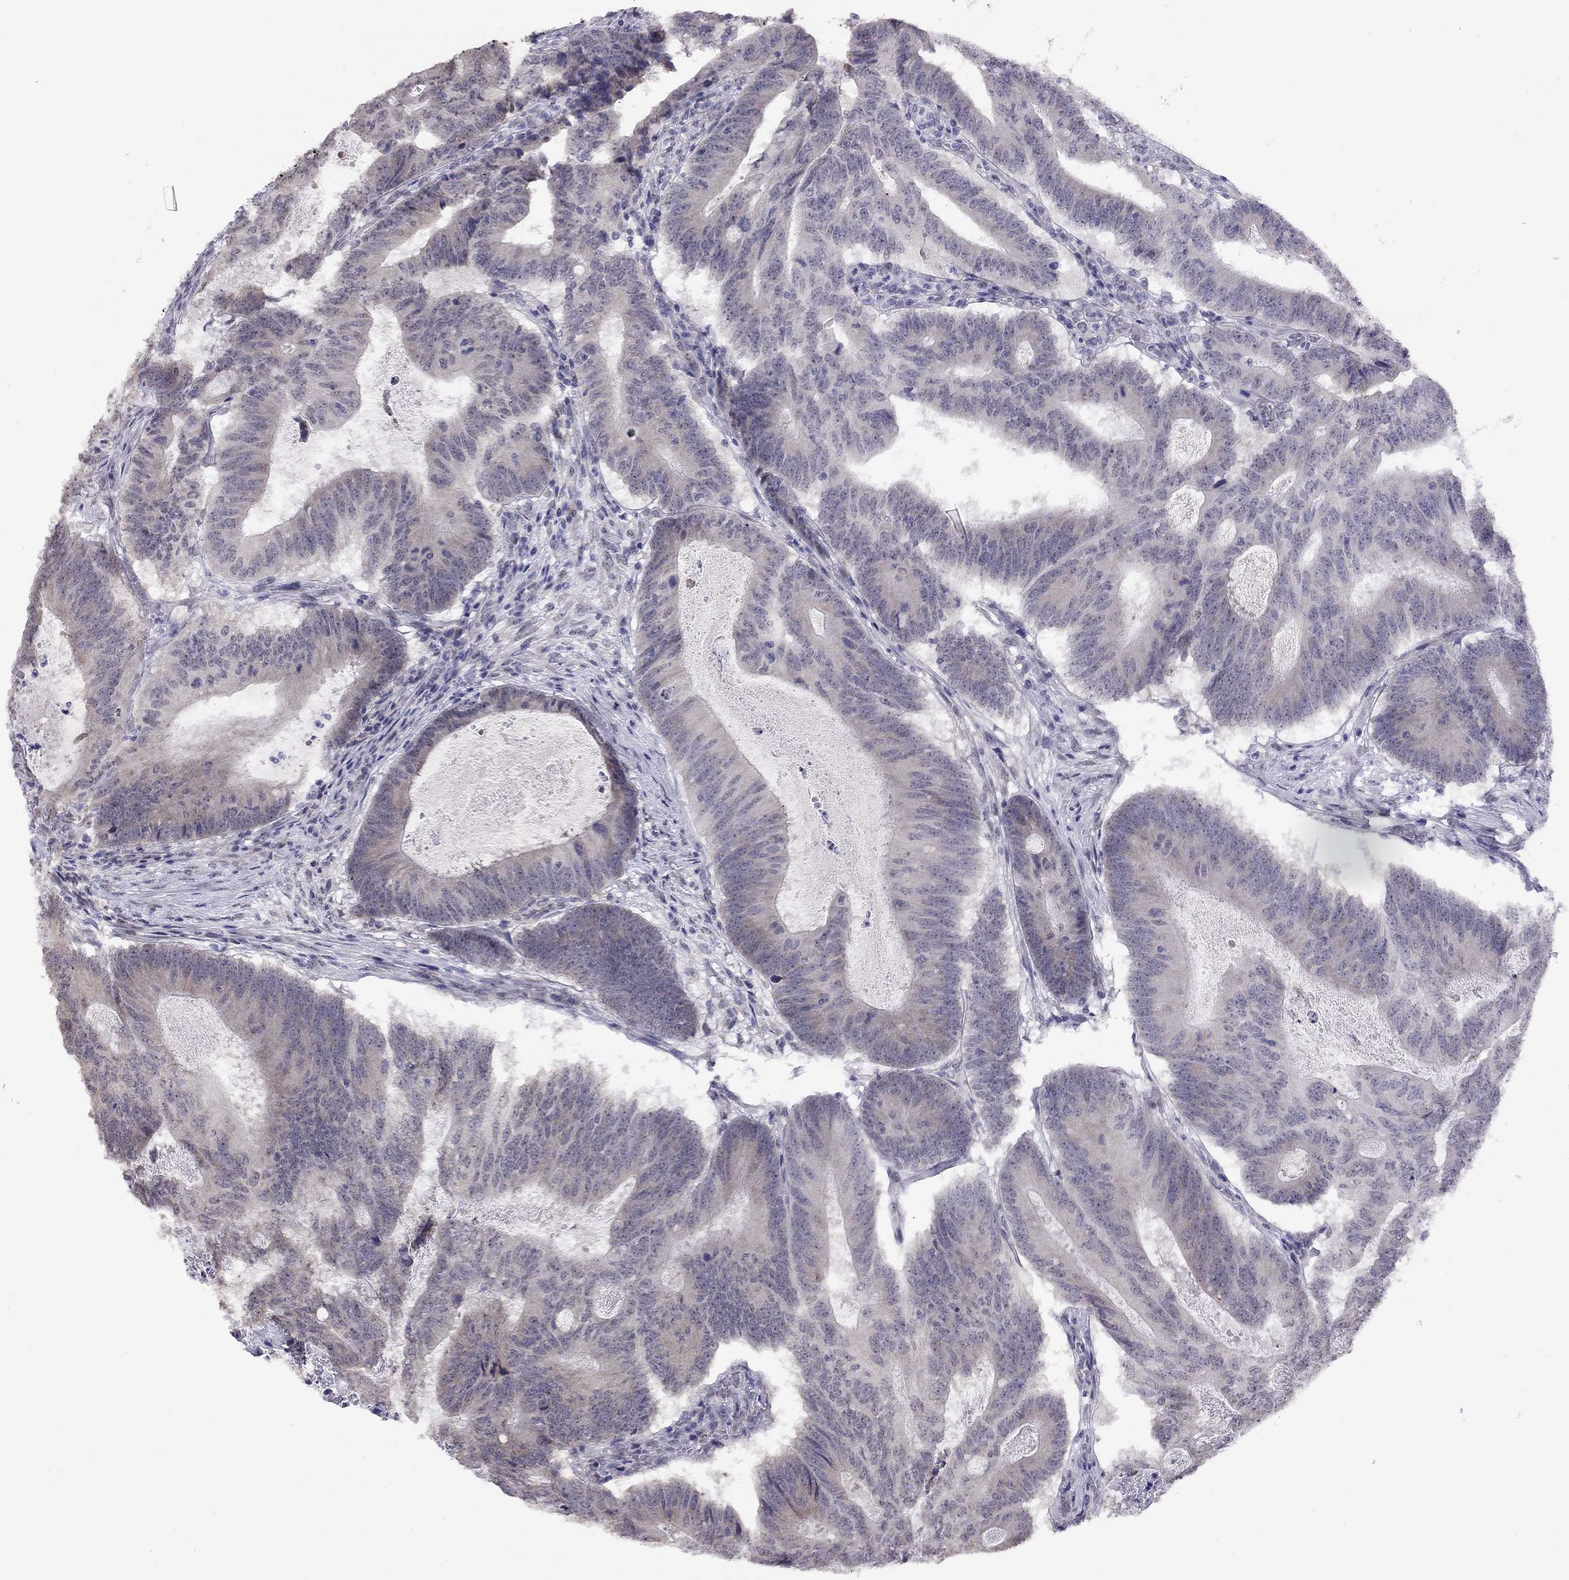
{"staining": {"intensity": "weak", "quantity": "<25%", "location": "cytoplasmic/membranous"}, "tissue": "colorectal cancer", "cell_type": "Tumor cells", "image_type": "cancer", "snomed": [{"axis": "morphology", "description": "Adenocarcinoma, NOS"}, {"axis": "topography", "description": "Colon"}], "caption": "Tumor cells show no significant expression in colorectal cancer.", "gene": "HES5", "patient": {"sex": "female", "age": 70}}